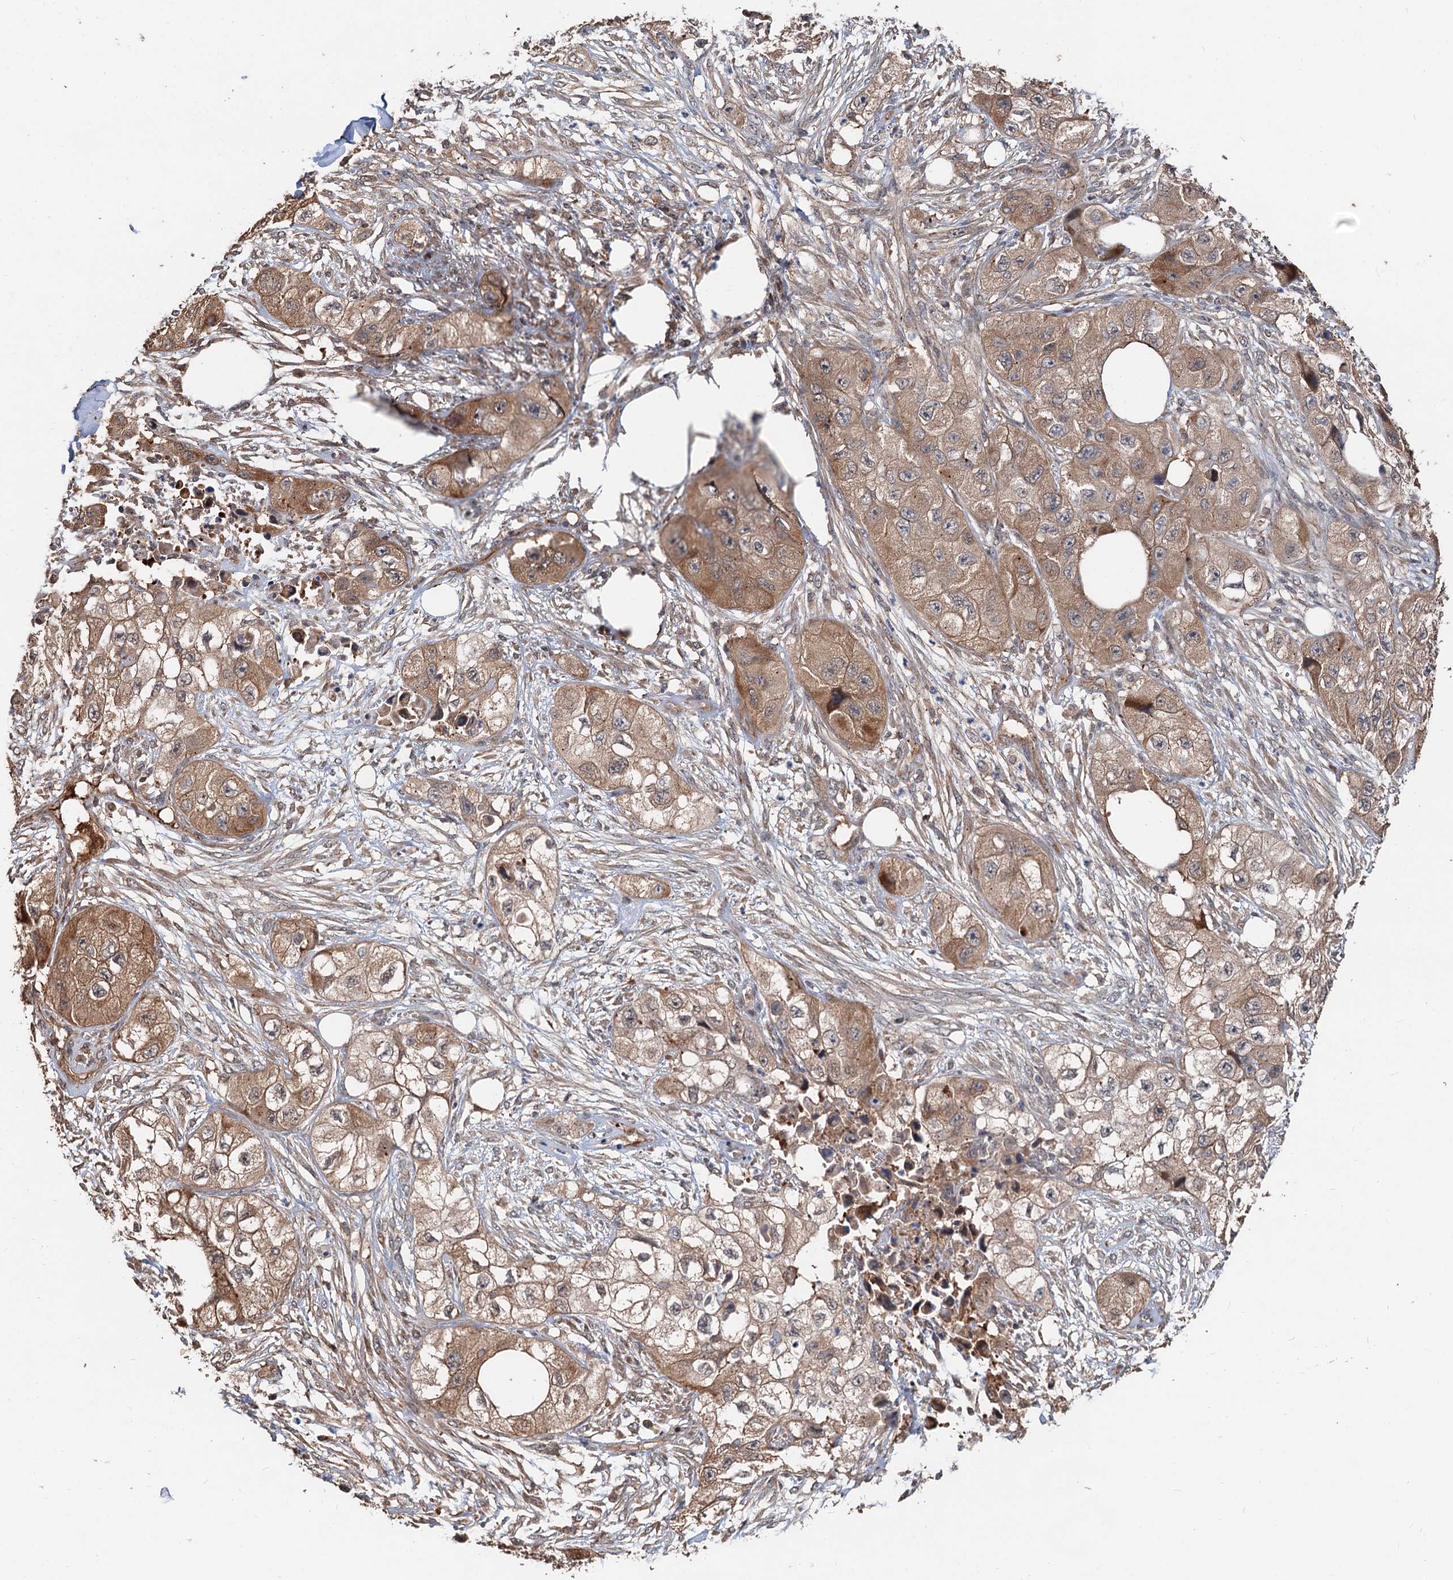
{"staining": {"intensity": "moderate", "quantity": ">75%", "location": "cytoplasmic/membranous"}, "tissue": "skin cancer", "cell_type": "Tumor cells", "image_type": "cancer", "snomed": [{"axis": "morphology", "description": "Squamous cell carcinoma, NOS"}, {"axis": "topography", "description": "Skin"}, {"axis": "topography", "description": "Subcutis"}], "caption": "DAB immunohistochemical staining of human skin squamous cell carcinoma shows moderate cytoplasmic/membranous protein expression in about >75% of tumor cells.", "gene": "DEXI", "patient": {"sex": "male", "age": 73}}